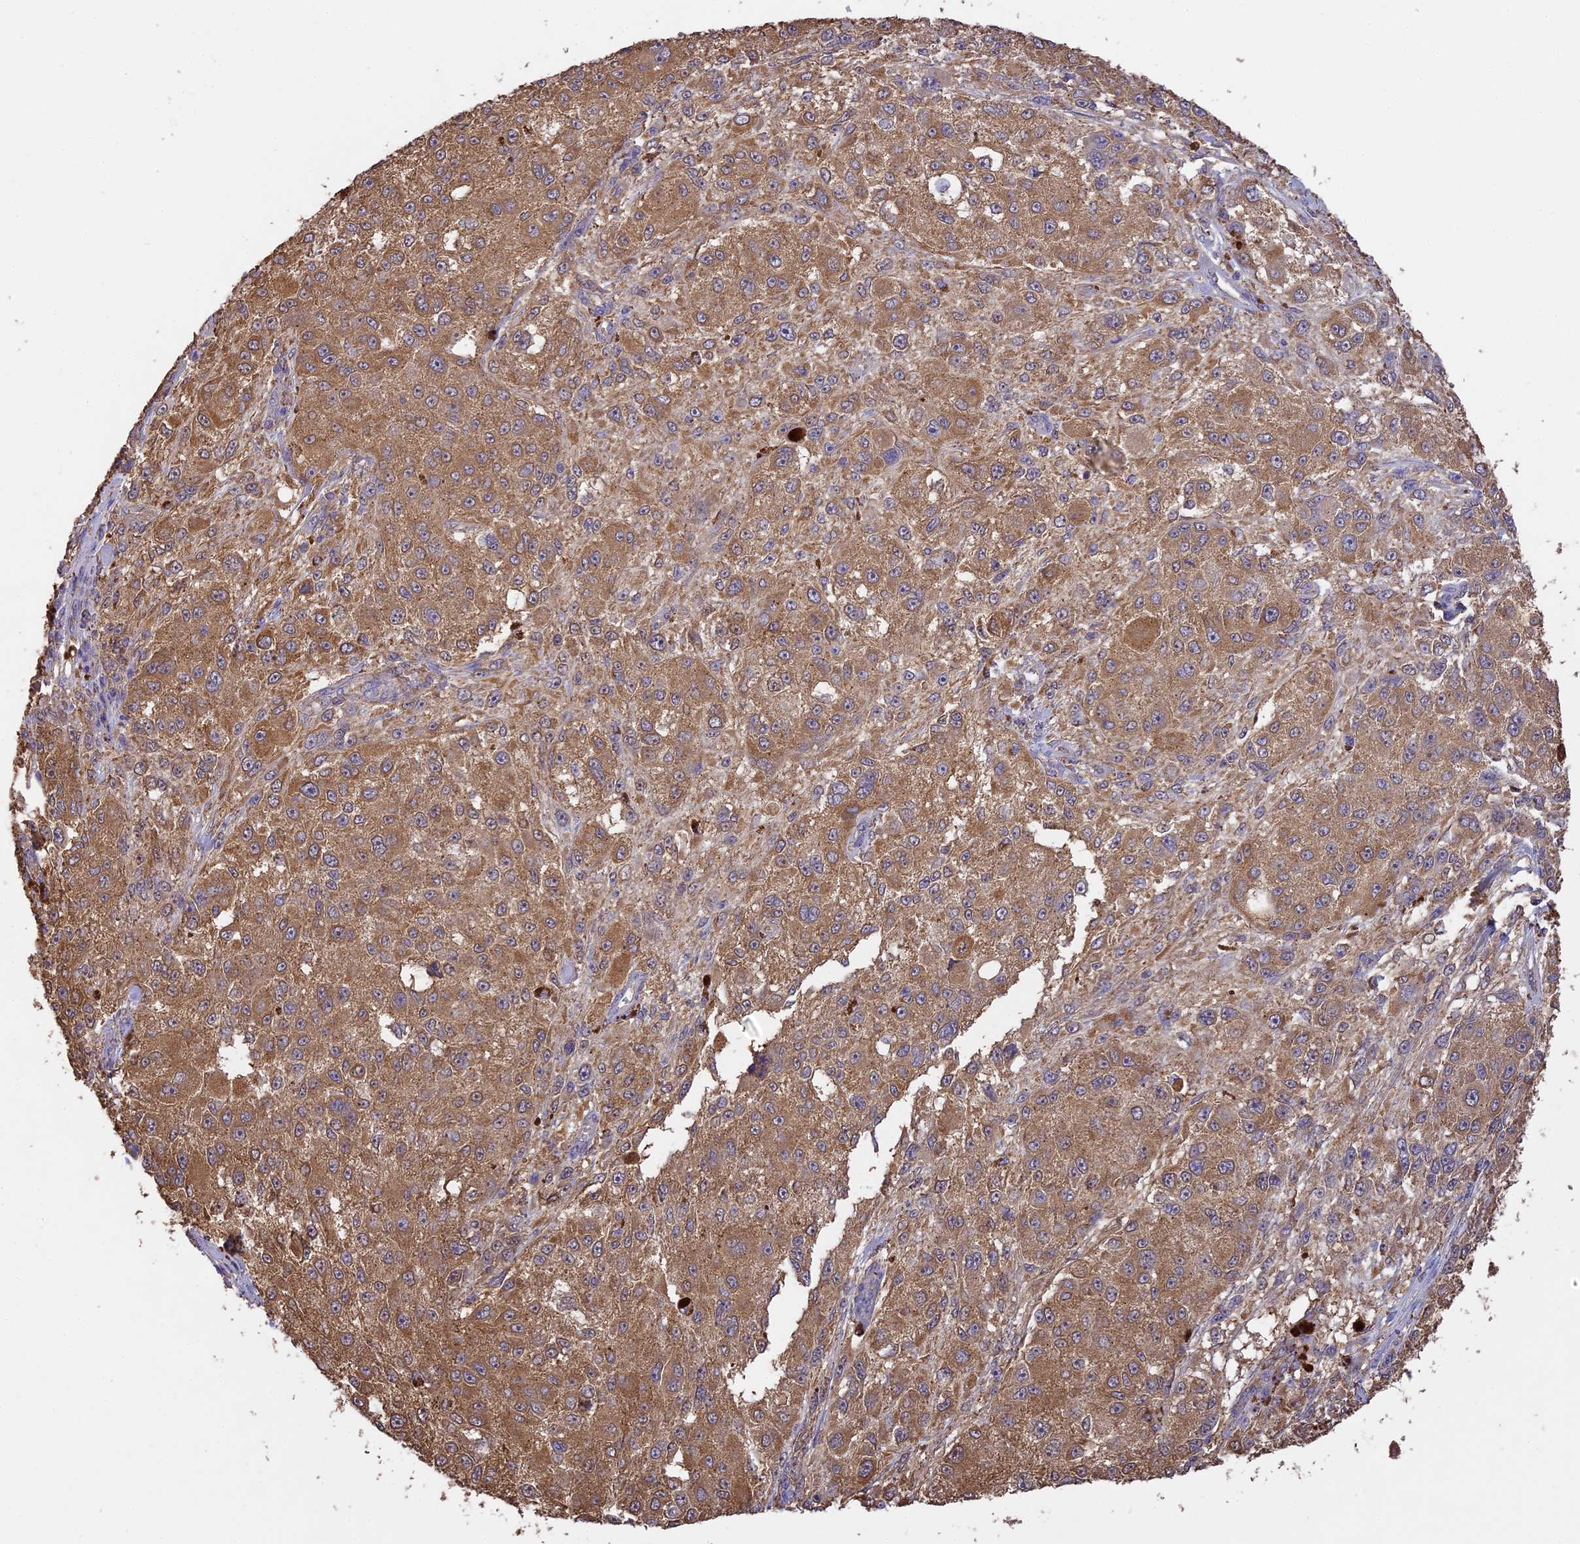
{"staining": {"intensity": "moderate", "quantity": ">75%", "location": "cytoplasmic/membranous"}, "tissue": "melanoma", "cell_type": "Tumor cells", "image_type": "cancer", "snomed": [{"axis": "morphology", "description": "Necrosis, NOS"}, {"axis": "morphology", "description": "Malignant melanoma, NOS"}, {"axis": "topography", "description": "Skin"}], "caption": "Human malignant melanoma stained with a brown dye shows moderate cytoplasmic/membranous positive expression in approximately >75% of tumor cells.", "gene": "ARHGAP19", "patient": {"sex": "female", "age": 87}}